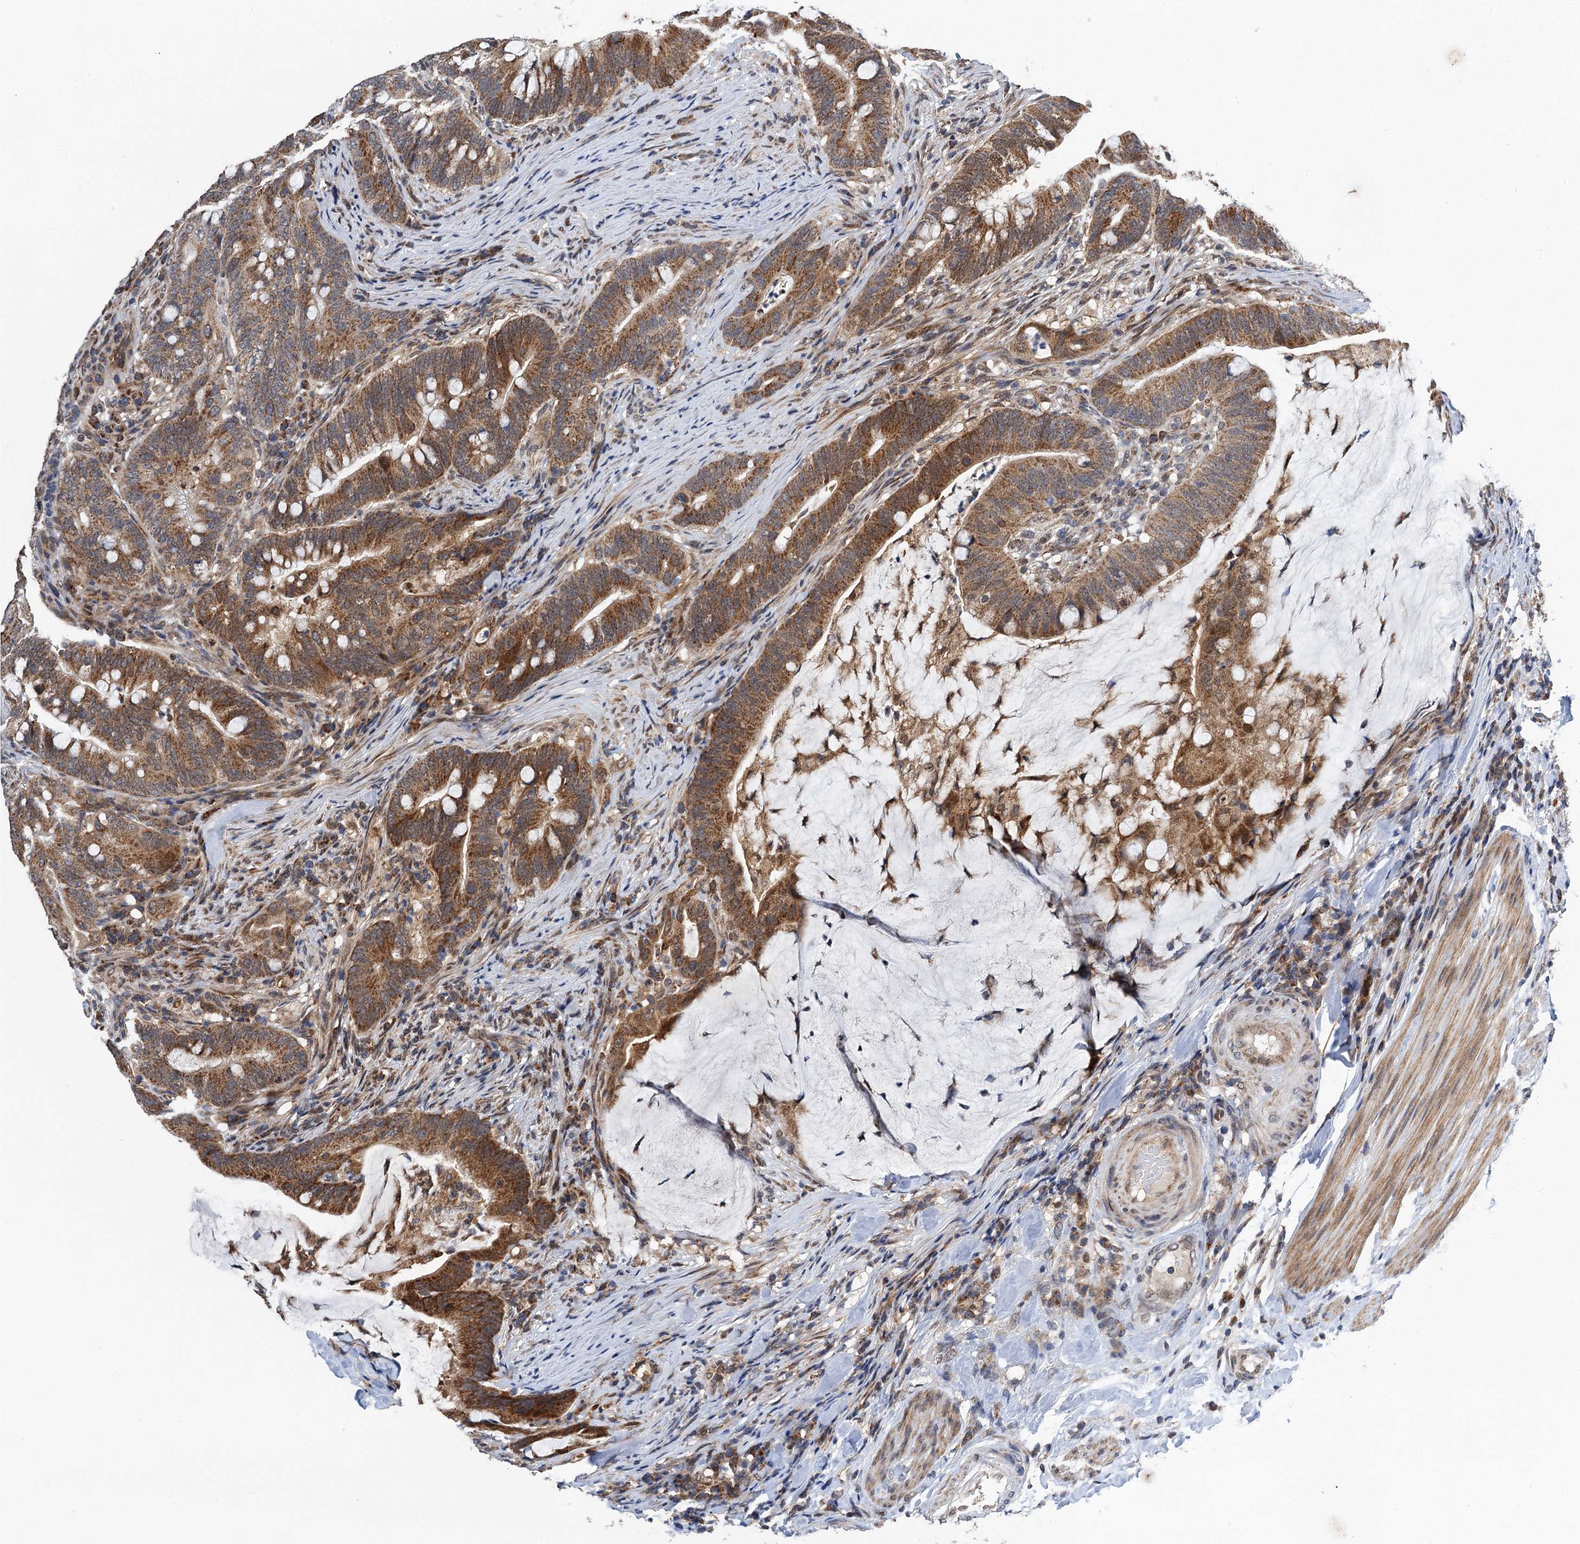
{"staining": {"intensity": "moderate", "quantity": ">75%", "location": "cytoplasmic/membranous"}, "tissue": "colorectal cancer", "cell_type": "Tumor cells", "image_type": "cancer", "snomed": [{"axis": "morphology", "description": "Adenocarcinoma, NOS"}, {"axis": "topography", "description": "Colon"}], "caption": "Protein staining displays moderate cytoplasmic/membranous positivity in approximately >75% of tumor cells in colorectal cancer.", "gene": "CMPK2", "patient": {"sex": "female", "age": 66}}